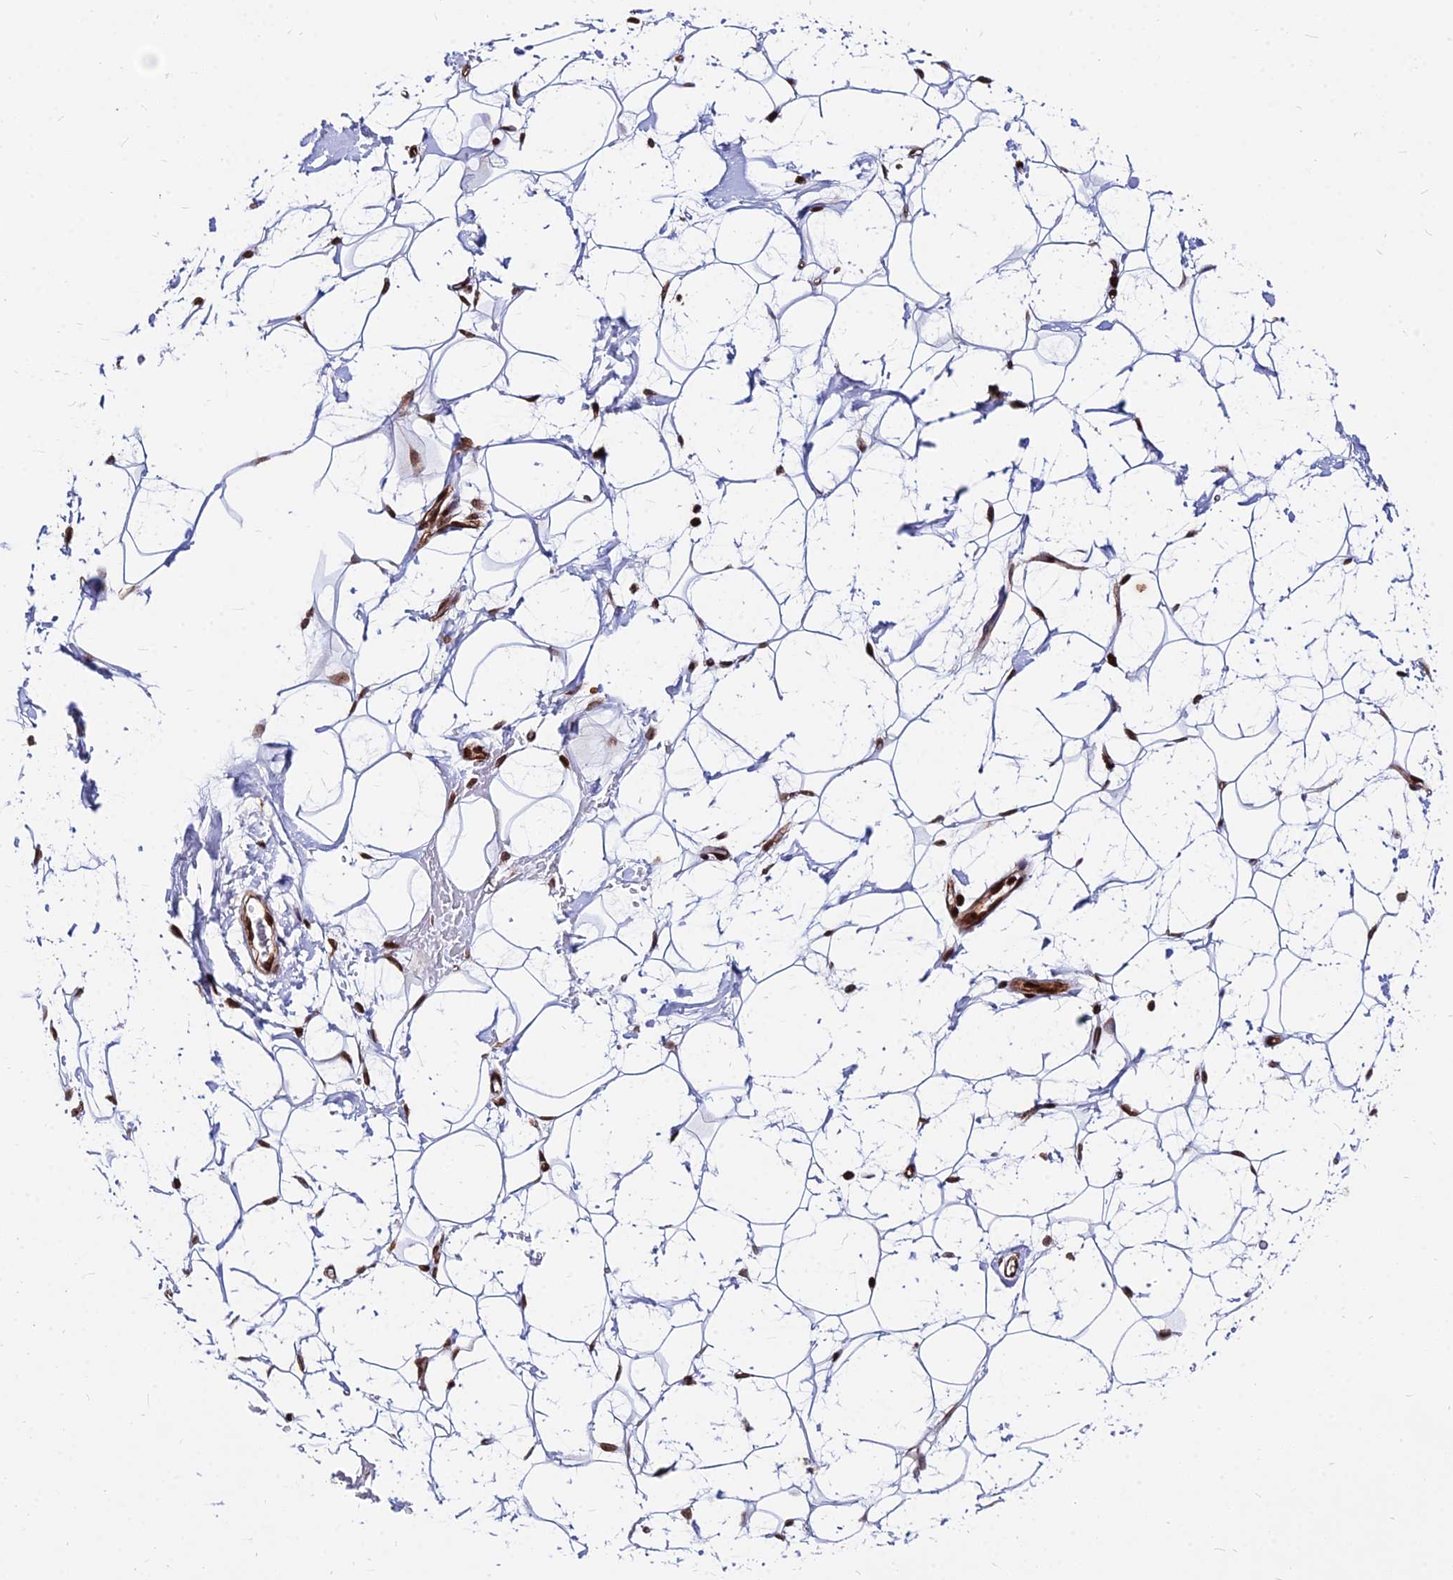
{"staining": {"intensity": "moderate", "quantity": "25%-75%", "location": "nuclear"}, "tissue": "adipose tissue", "cell_type": "Adipocytes", "image_type": "normal", "snomed": [{"axis": "morphology", "description": "Normal tissue, NOS"}, {"axis": "topography", "description": "Breast"}], "caption": "Immunohistochemistry (IHC) (DAB) staining of normal adipose tissue displays moderate nuclear protein positivity in approximately 25%-75% of adipocytes. The staining was performed using DAB (3,3'-diaminobenzidine), with brown indicating positive protein expression. Nuclei are stained blue with hematoxylin.", "gene": "NYAP2", "patient": {"sex": "female", "age": 26}}